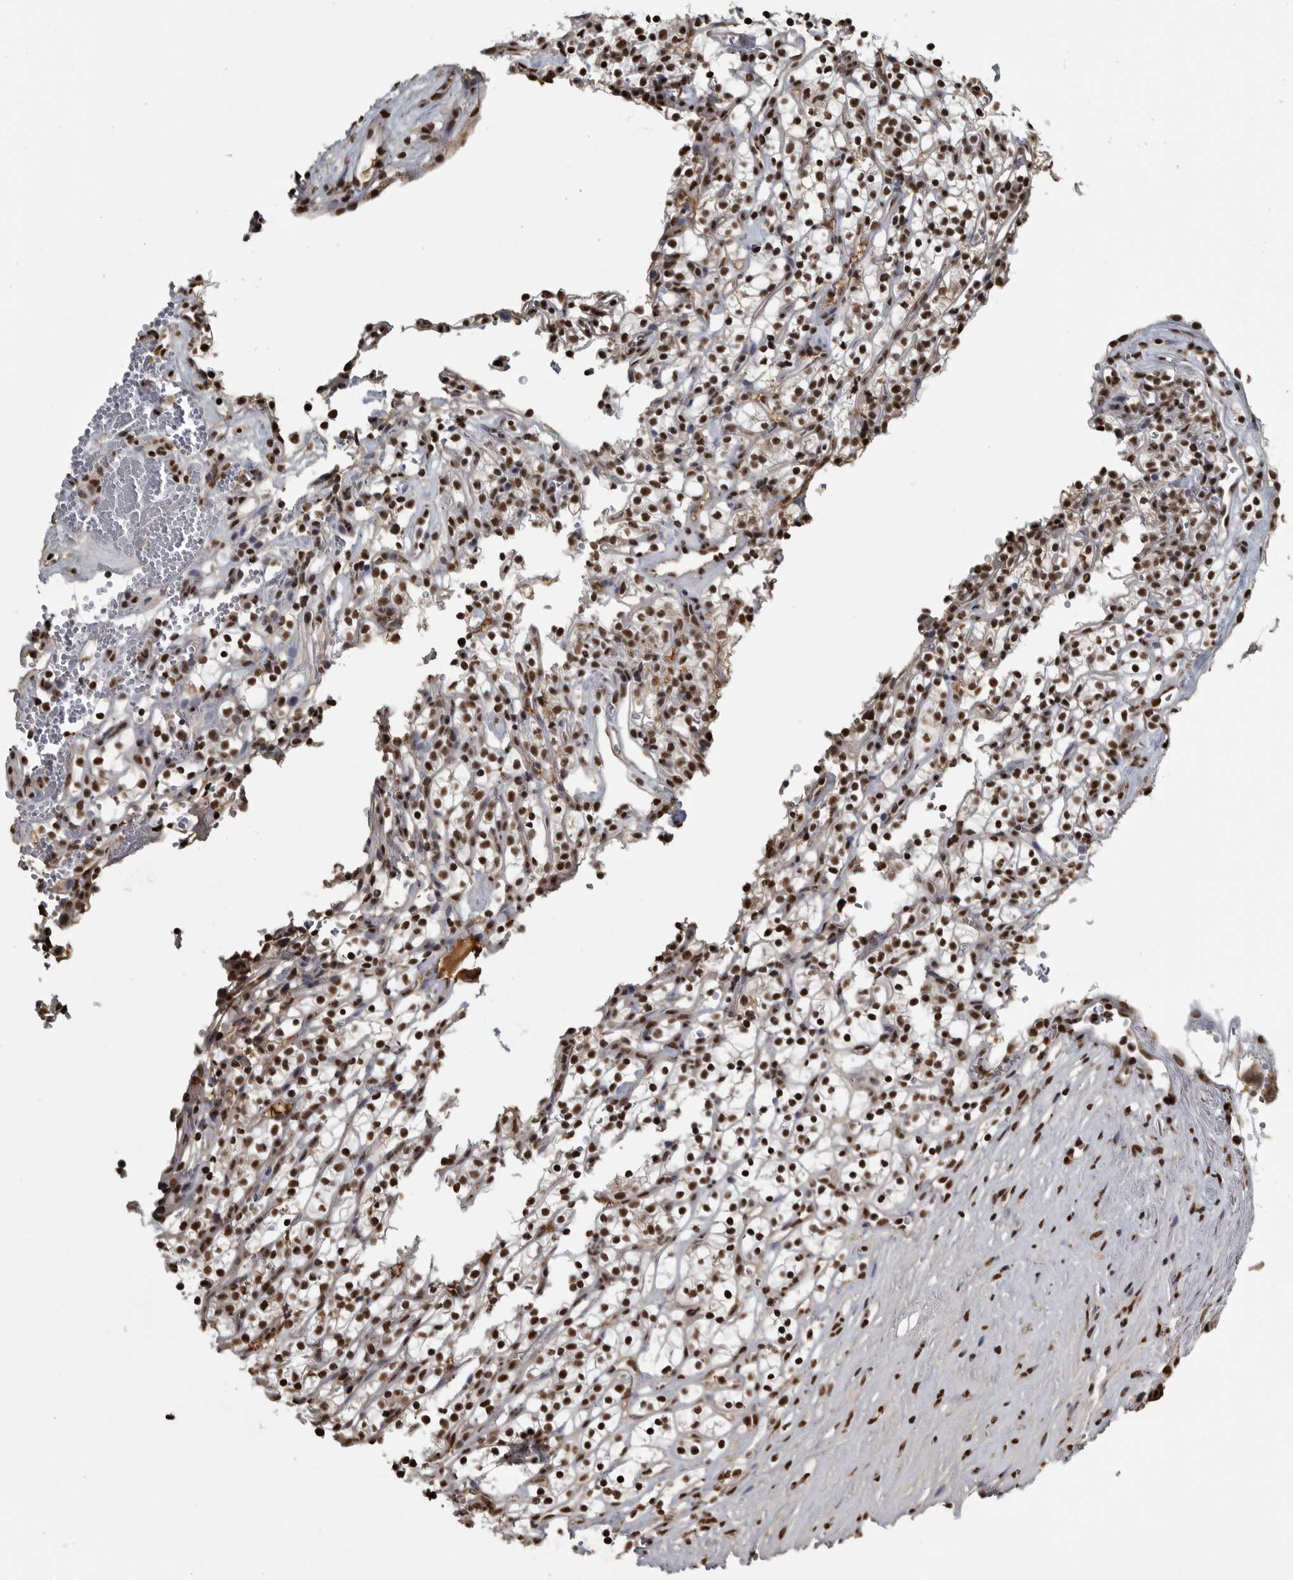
{"staining": {"intensity": "strong", "quantity": ">75%", "location": "nuclear"}, "tissue": "renal cancer", "cell_type": "Tumor cells", "image_type": "cancer", "snomed": [{"axis": "morphology", "description": "Adenocarcinoma, NOS"}, {"axis": "topography", "description": "Kidney"}], "caption": "The immunohistochemical stain highlights strong nuclear staining in tumor cells of renal cancer (adenocarcinoma) tissue.", "gene": "TGS1", "patient": {"sex": "female", "age": 57}}